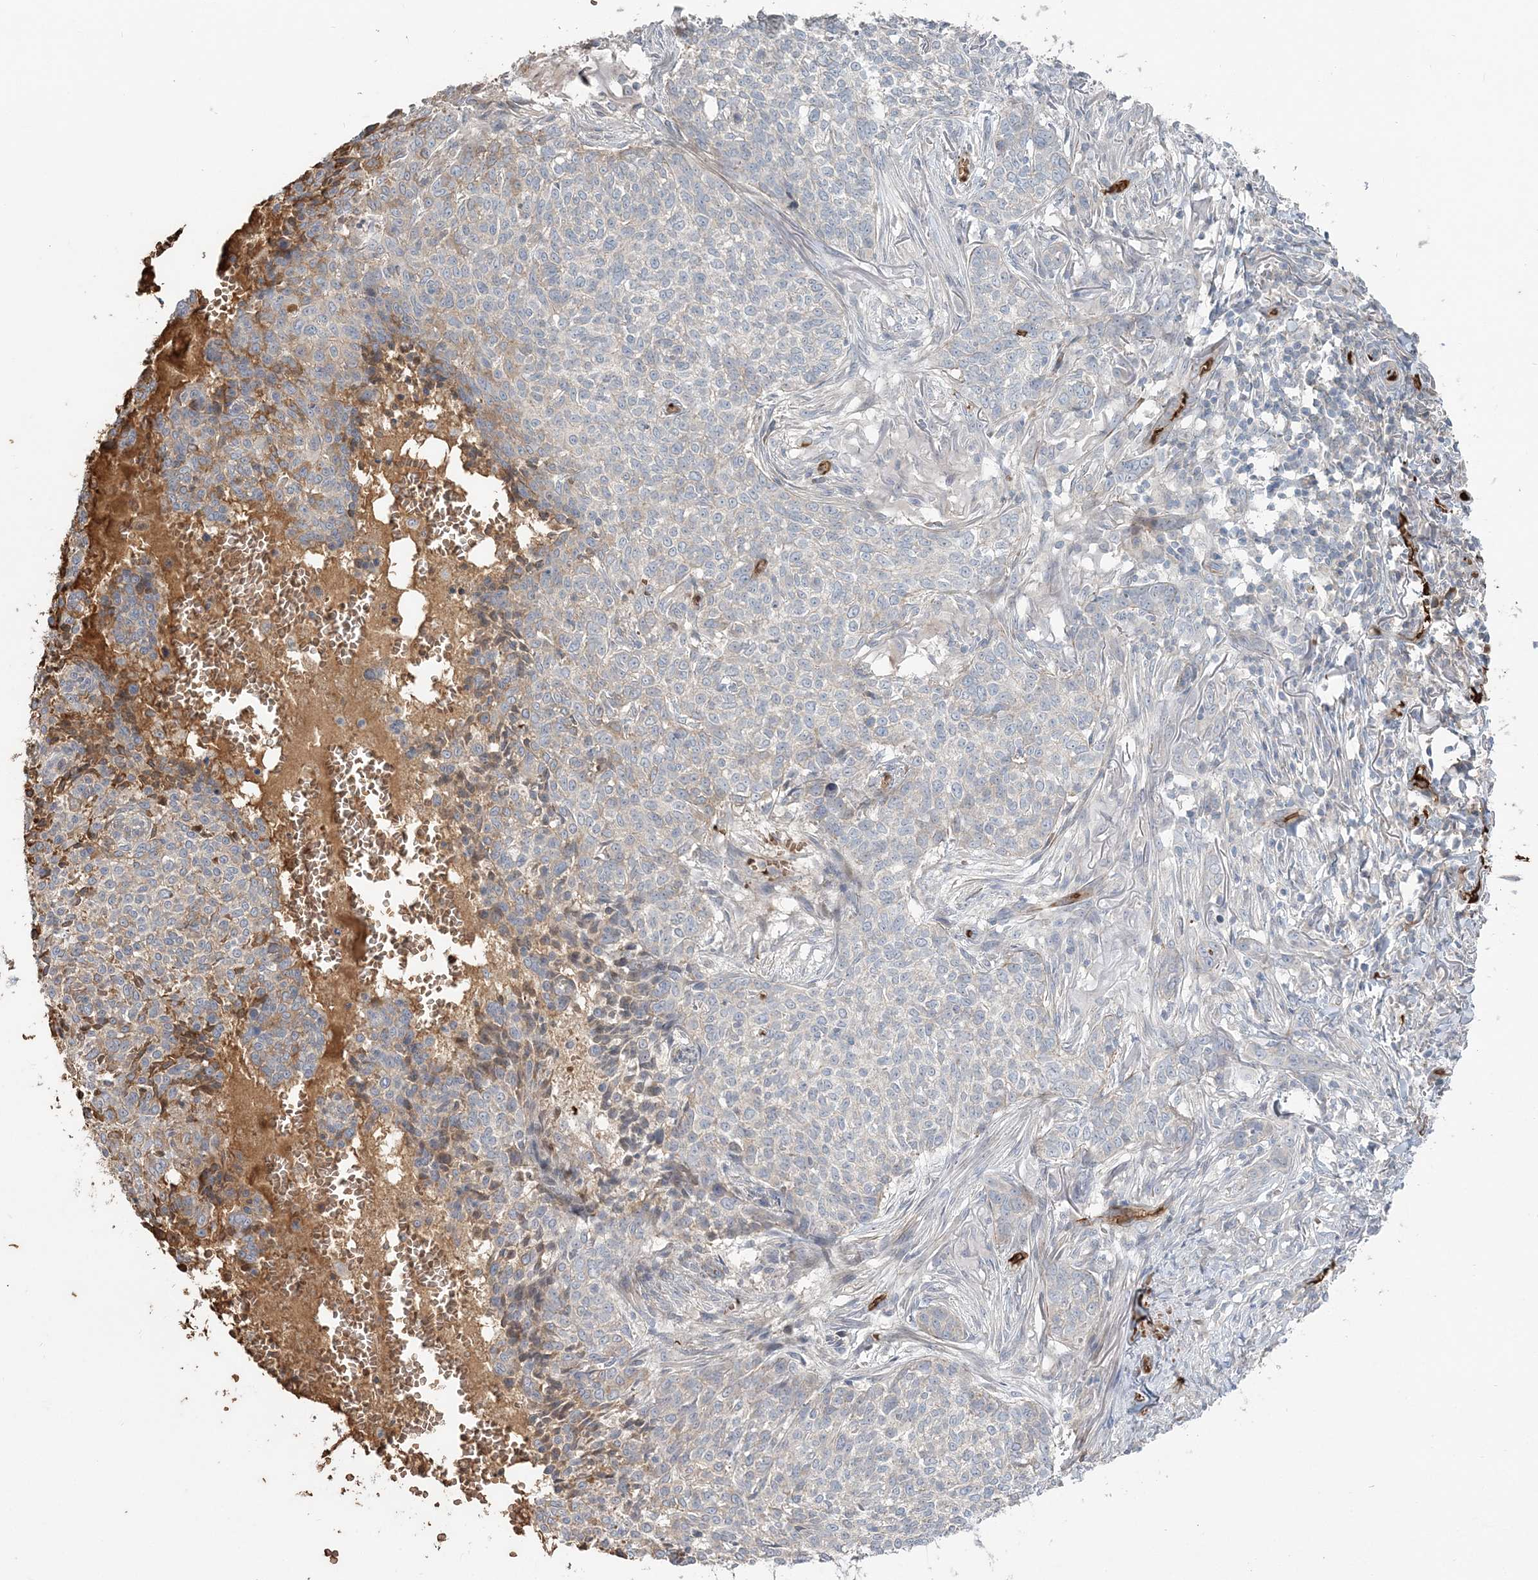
{"staining": {"intensity": "negative", "quantity": "none", "location": "none"}, "tissue": "skin cancer", "cell_type": "Tumor cells", "image_type": "cancer", "snomed": [{"axis": "morphology", "description": "Basal cell carcinoma"}, {"axis": "topography", "description": "Skin"}], "caption": "The immunohistochemistry (IHC) photomicrograph has no significant expression in tumor cells of skin cancer (basal cell carcinoma) tissue. (Brightfield microscopy of DAB immunohistochemistry at high magnification).", "gene": "SERINC1", "patient": {"sex": "male", "age": 85}}